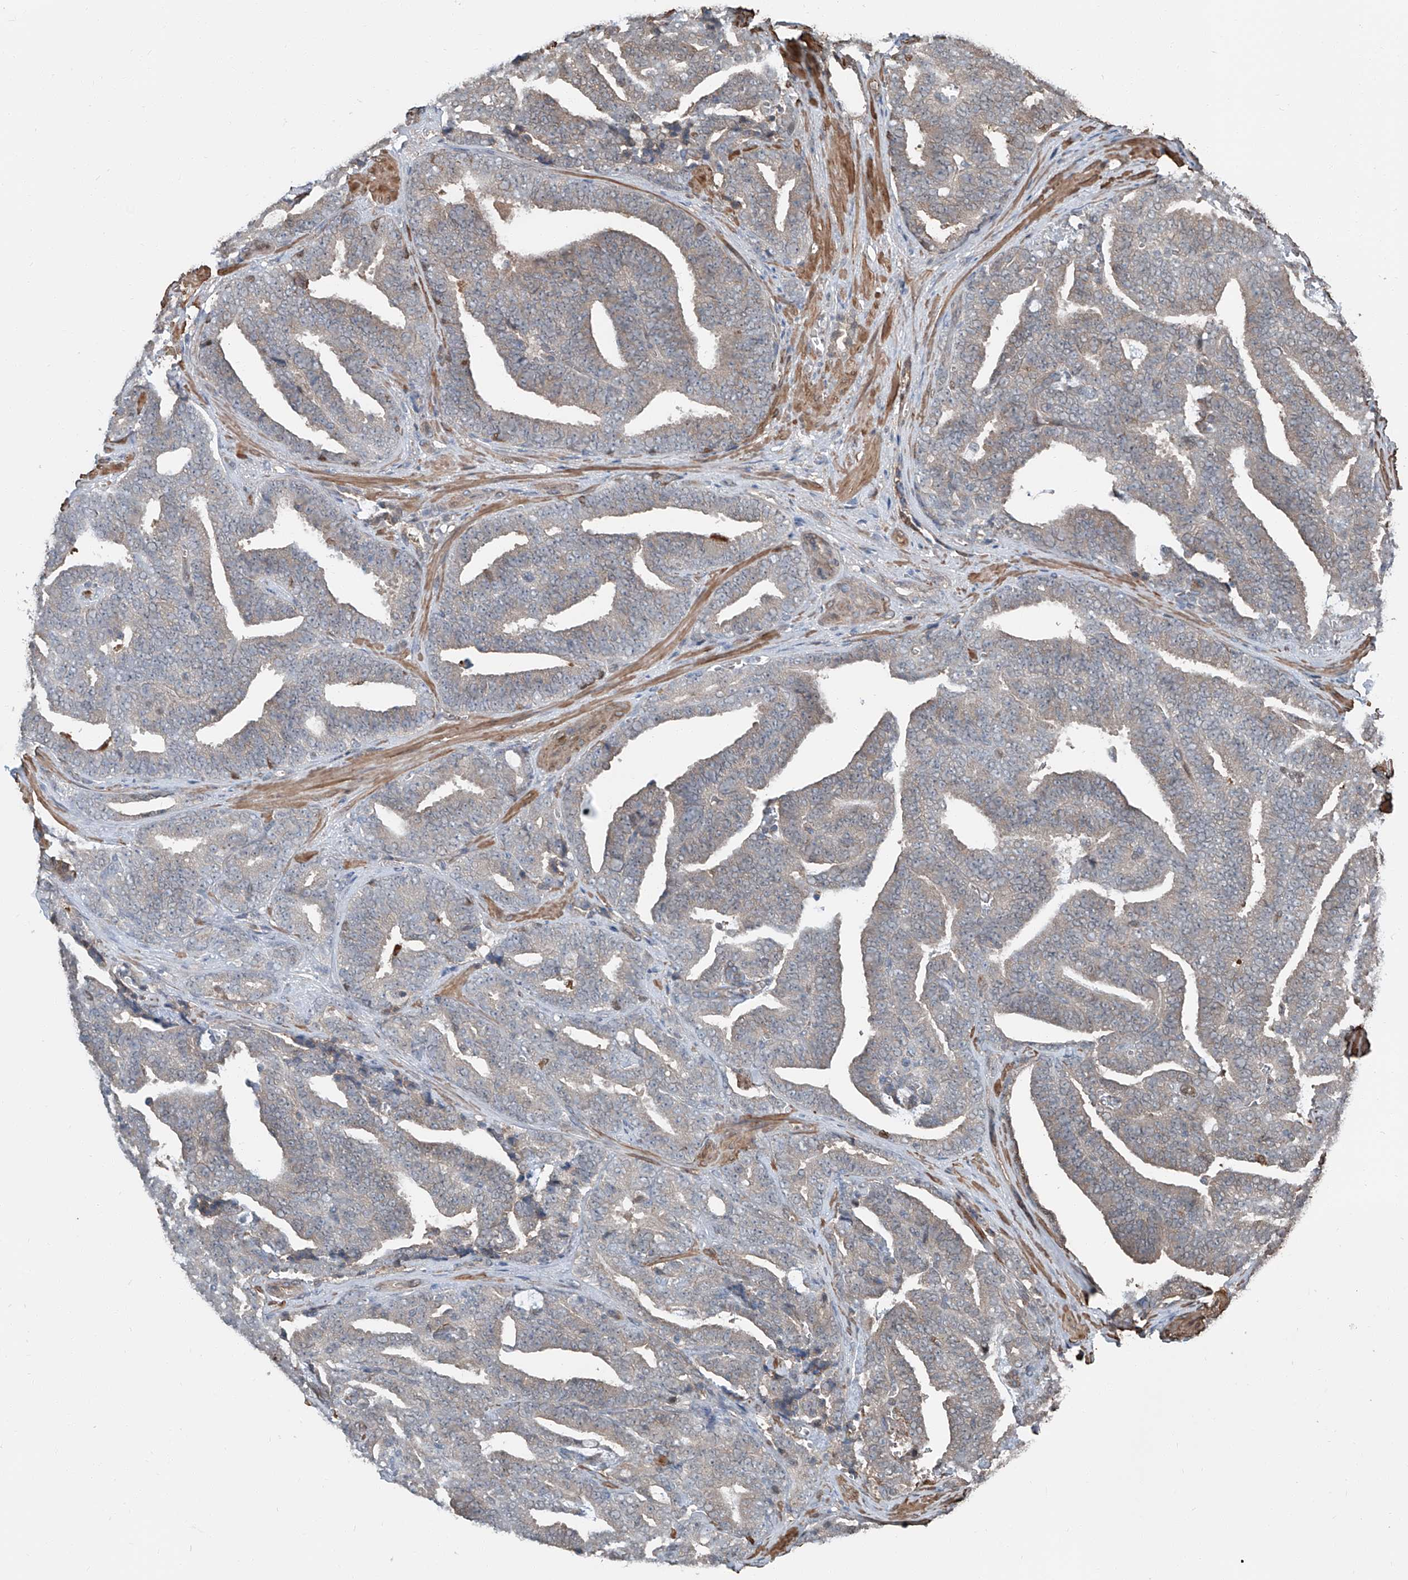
{"staining": {"intensity": "weak", "quantity": "25%-75%", "location": "cytoplasmic/membranous"}, "tissue": "prostate cancer", "cell_type": "Tumor cells", "image_type": "cancer", "snomed": [{"axis": "morphology", "description": "Adenocarcinoma, High grade"}, {"axis": "topography", "description": "Prostate and seminal vesicle, NOS"}], "caption": "Immunohistochemical staining of human high-grade adenocarcinoma (prostate) demonstrates low levels of weak cytoplasmic/membranous protein staining in about 25%-75% of tumor cells.", "gene": "HSPA6", "patient": {"sex": "male", "age": 67}}